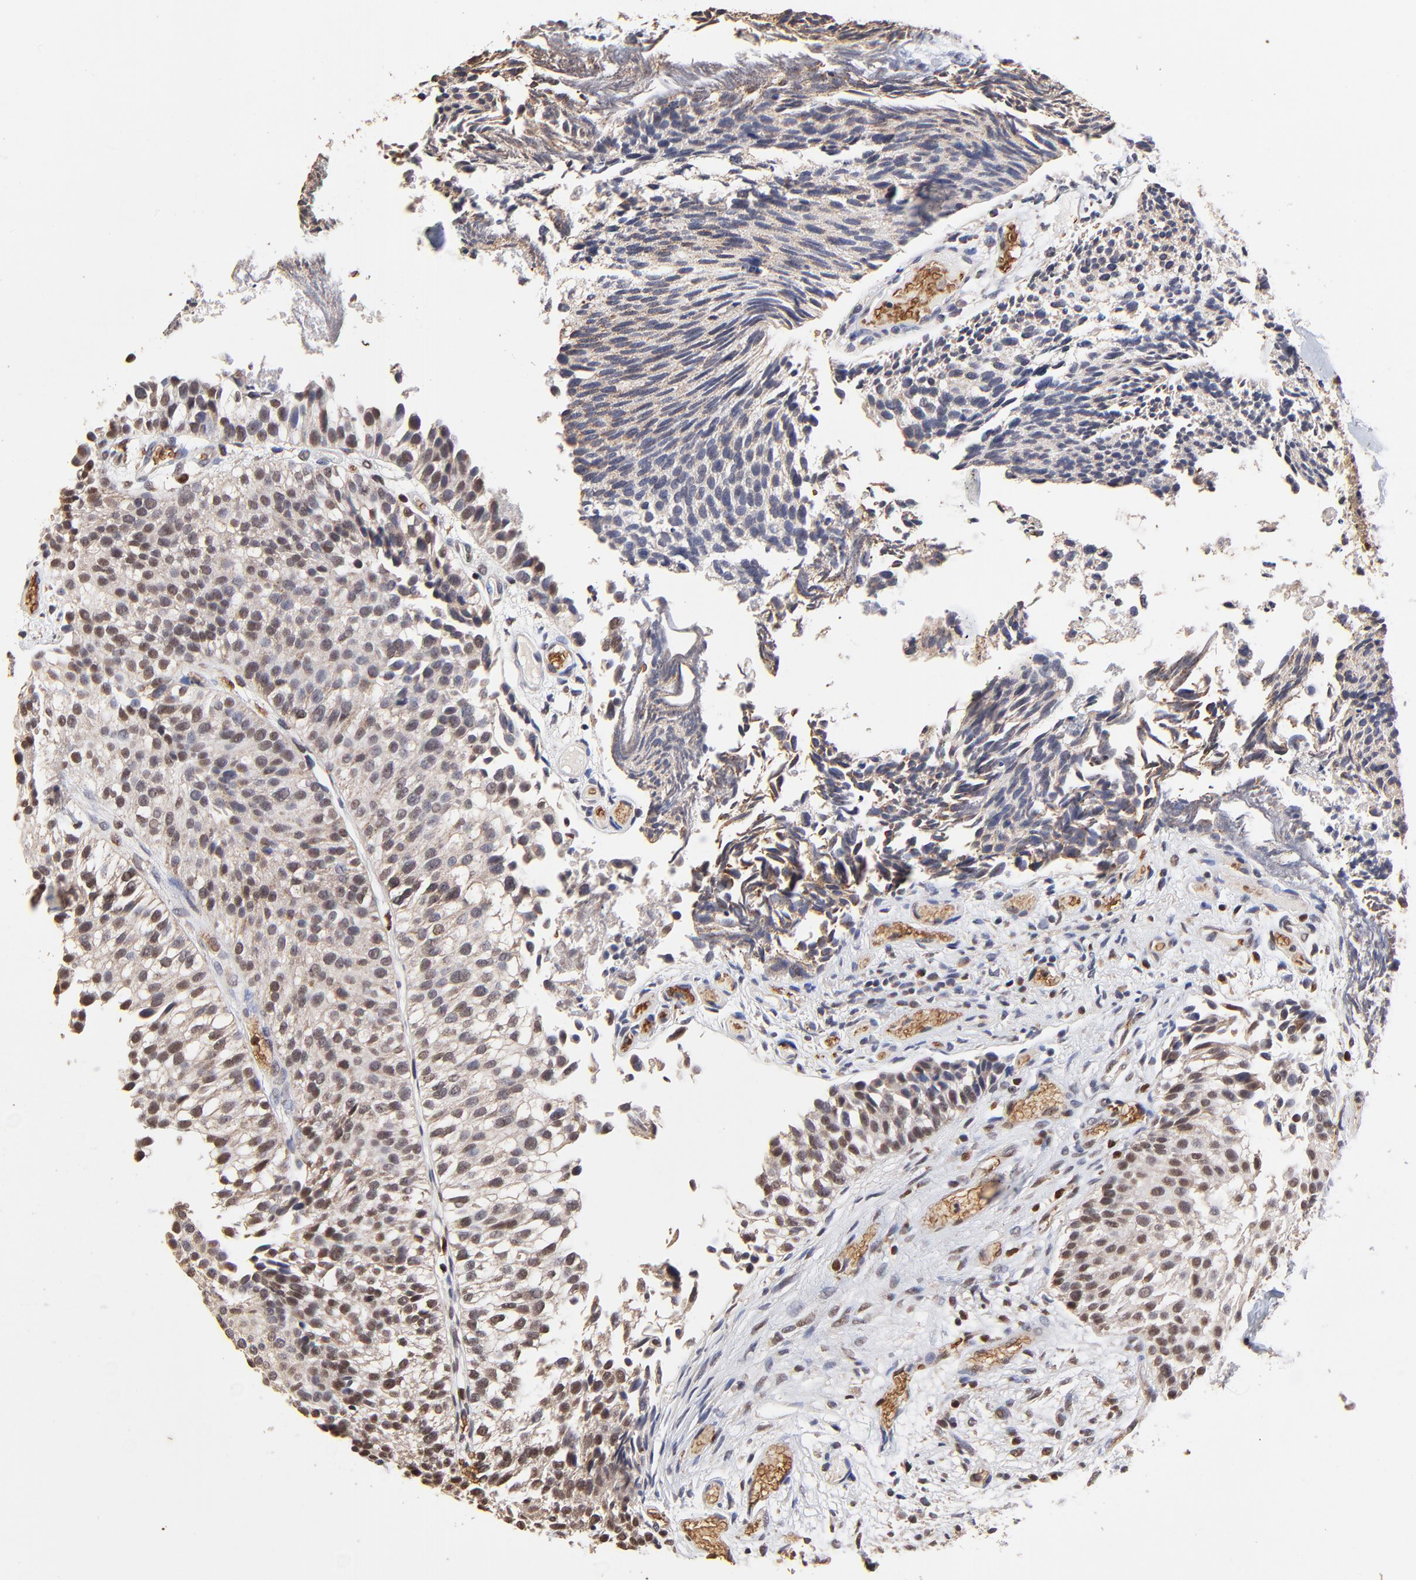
{"staining": {"intensity": "weak", "quantity": "<25%", "location": "nuclear"}, "tissue": "urothelial cancer", "cell_type": "Tumor cells", "image_type": "cancer", "snomed": [{"axis": "morphology", "description": "Urothelial carcinoma, Low grade"}, {"axis": "topography", "description": "Urinary bladder"}], "caption": "Immunohistochemical staining of low-grade urothelial carcinoma displays no significant expression in tumor cells.", "gene": "CASP1", "patient": {"sex": "male", "age": 84}}